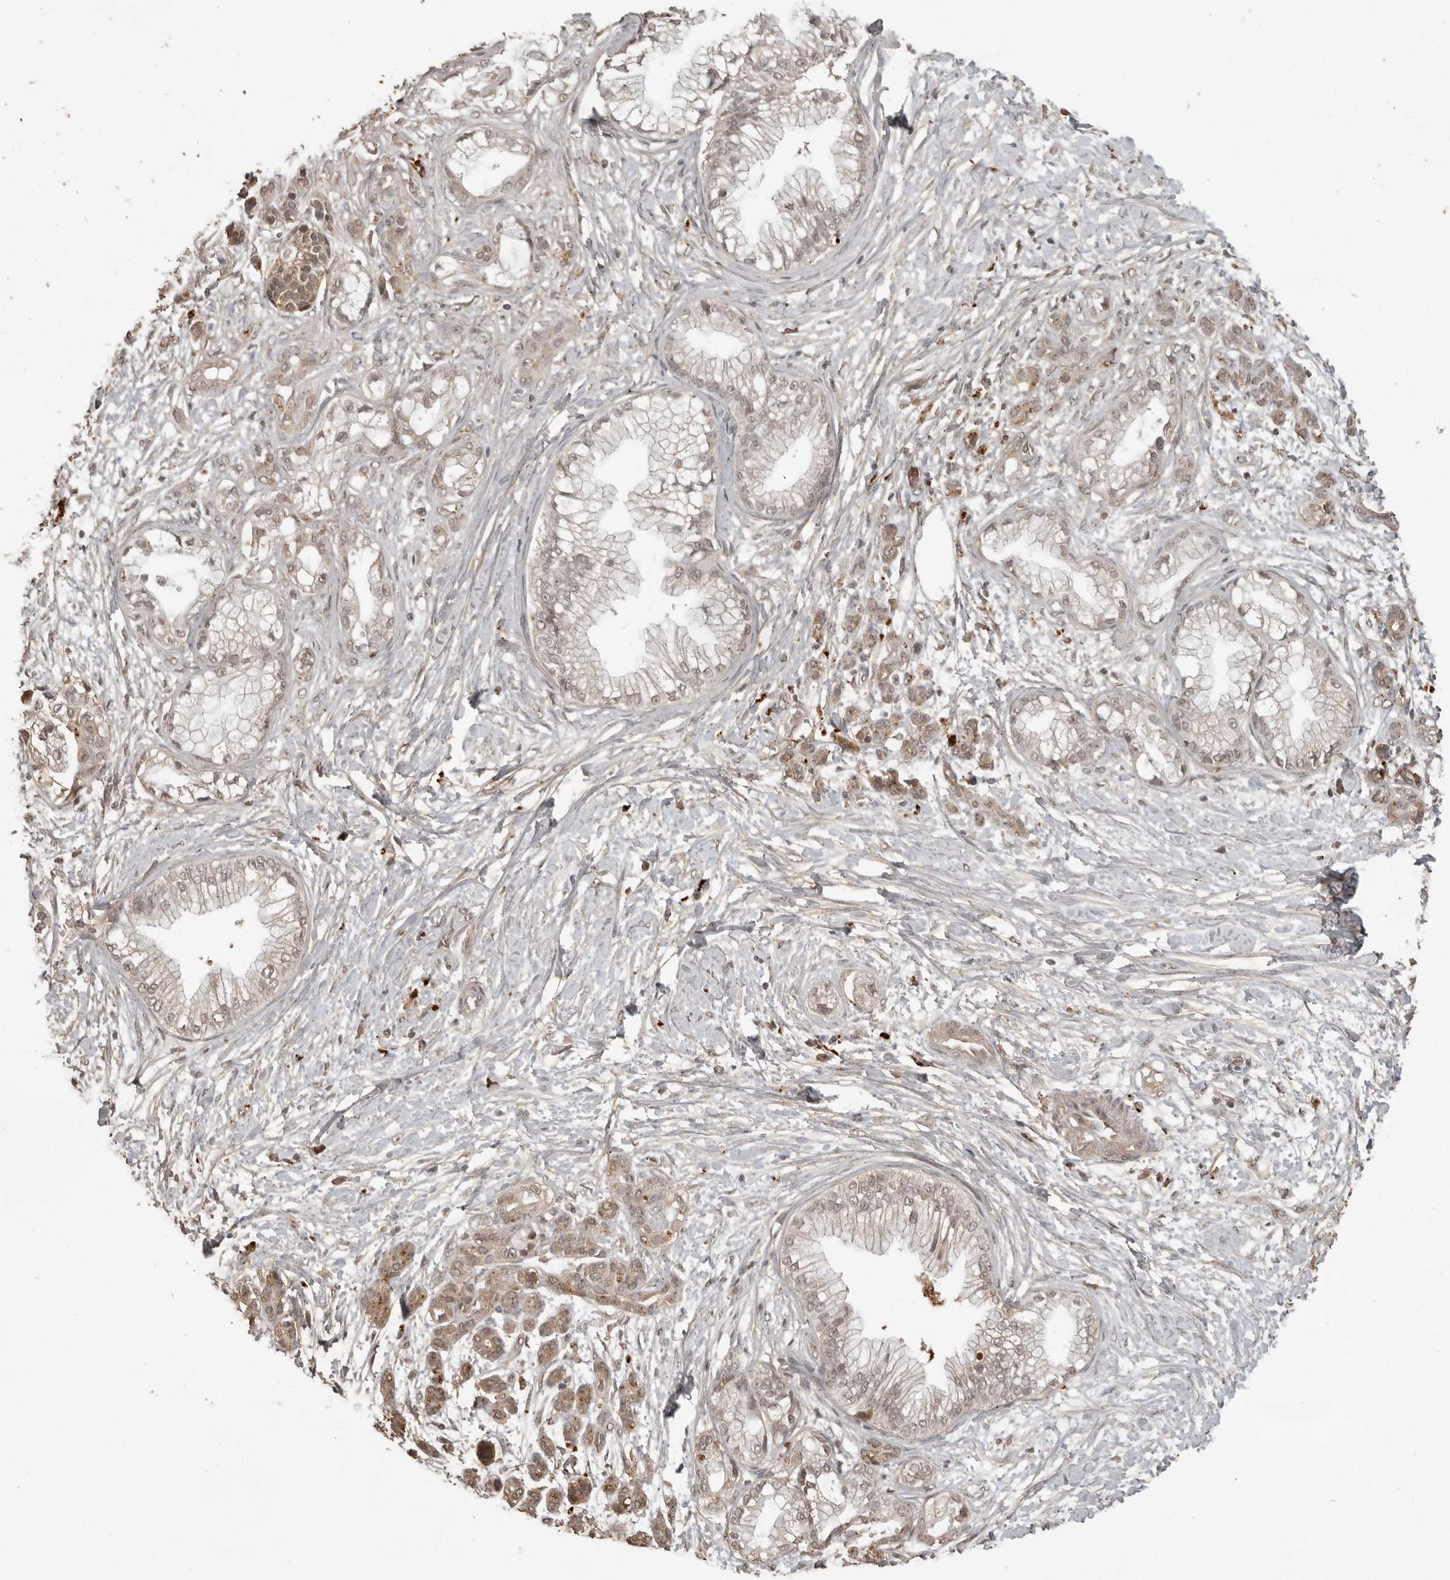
{"staining": {"intensity": "weak", "quantity": "25%-75%", "location": "cytoplasmic/membranous,nuclear"}, "tissue": "pancreatic cancer", "cell_type": "Tumor cells", "image_type": "cancer", "snomed": [{"axis": "morphology", "description": "Adenocarcinoma, NOS"}, {"axis": "topography", "description": "Pancreas"}], "caption": "Adenocarcinoma (pancreatic) was stained to show a protein in brown. There is low levels of weak cytoplasmic/membranous and nuclear positivity in about 25%-75% of tumor cells.", "gene": "CTF1", "patient": {"sex": "male", "age": 68}}